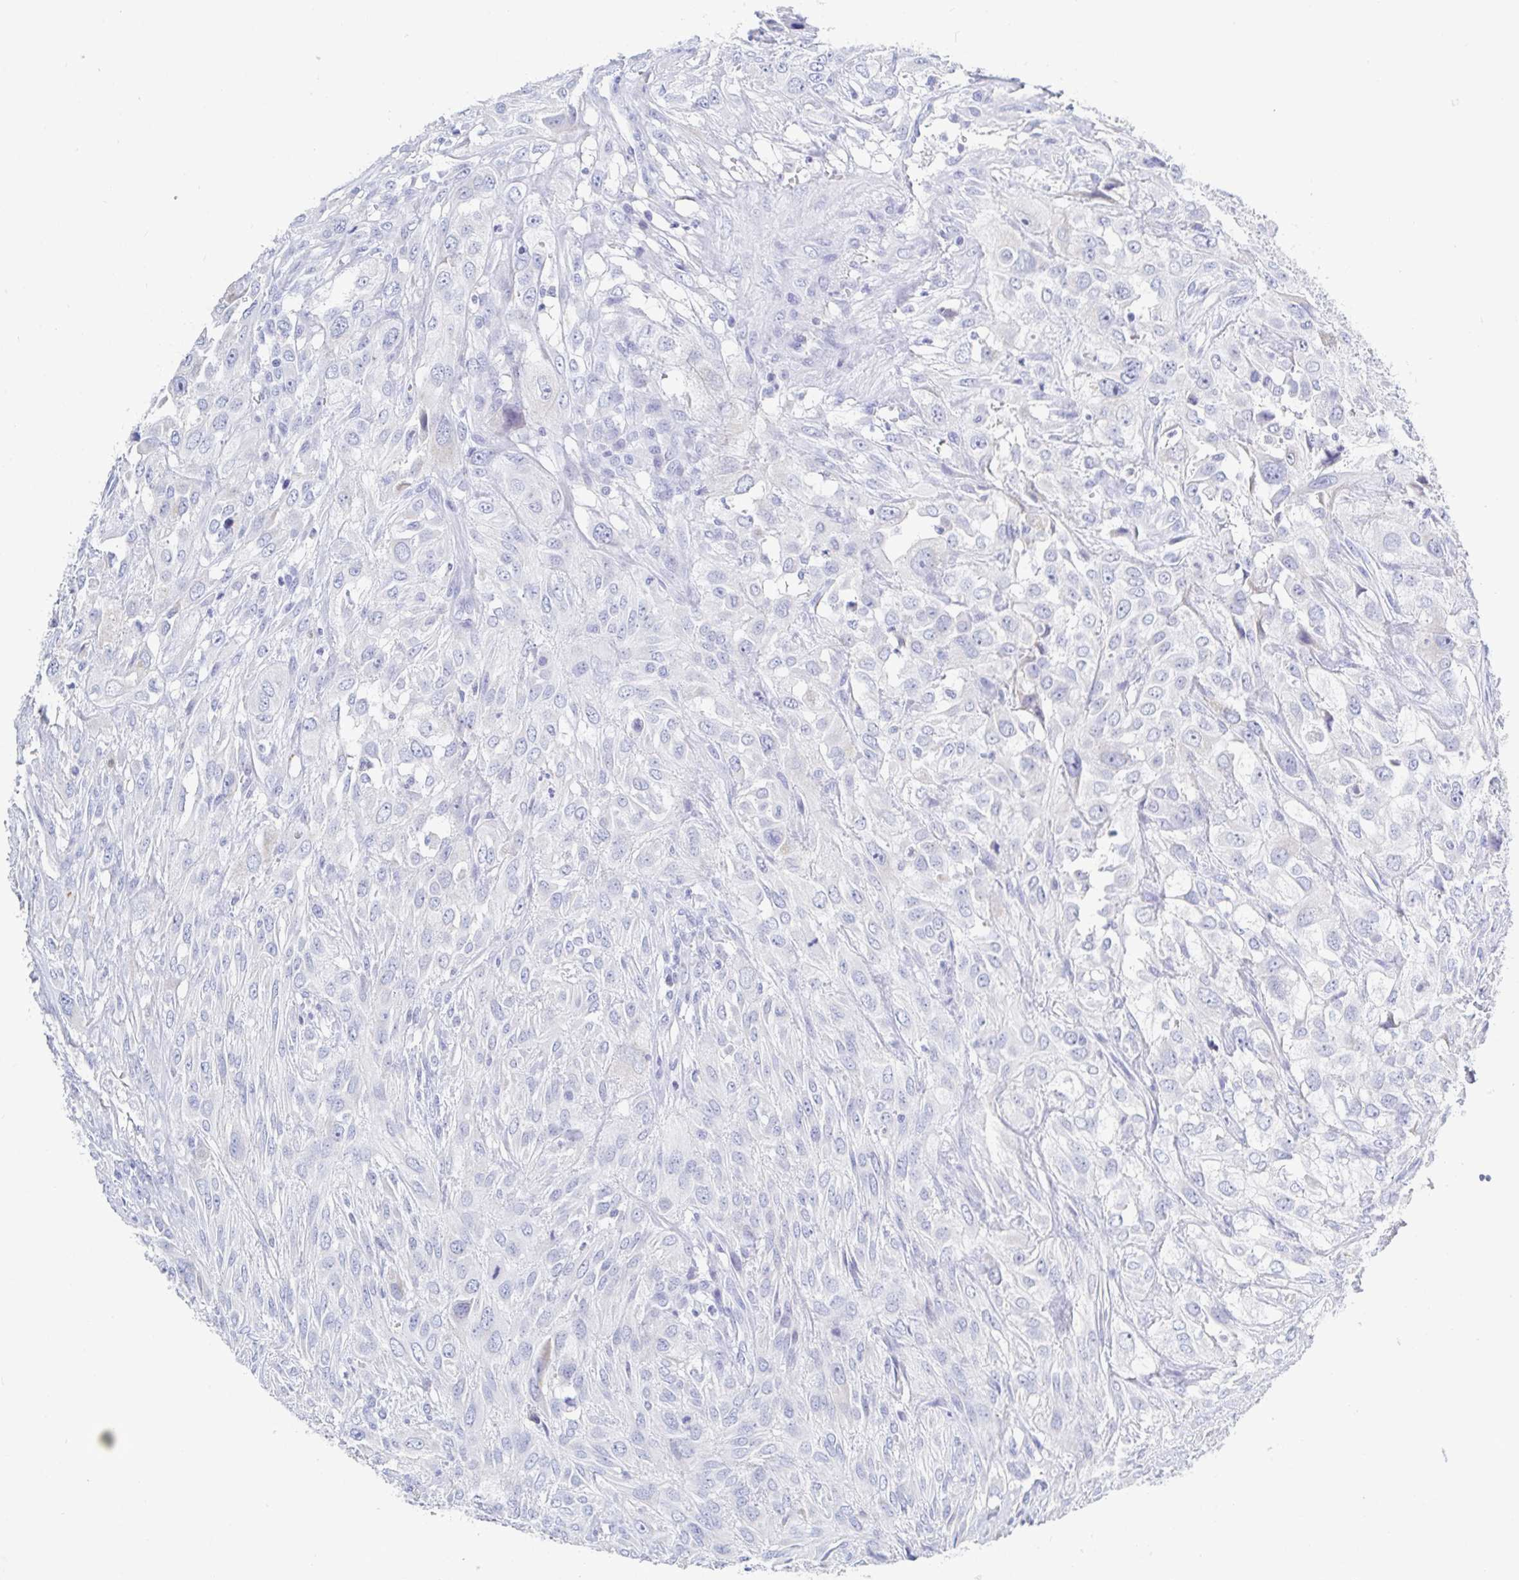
{"staining": {"intensity": "negative", "quantity": "none", "location": "none"}, "tissue": "urothelial cancer", "cell_type": "Tumor cells", "image_type": "cancer", "snomed": [{"axis": "morphology", "description": "Urothelial carcinoma, High grade"}, {"axis": "topography", "description": "Urinary bladder"}], "caption": "Urothelial carcinoma (high-grade) stained for a protein using immunohistochemistry exhibits no positivity tumor cells.", "gene": "OR2A4", "patient": {"sex": "male", "age": 67}}